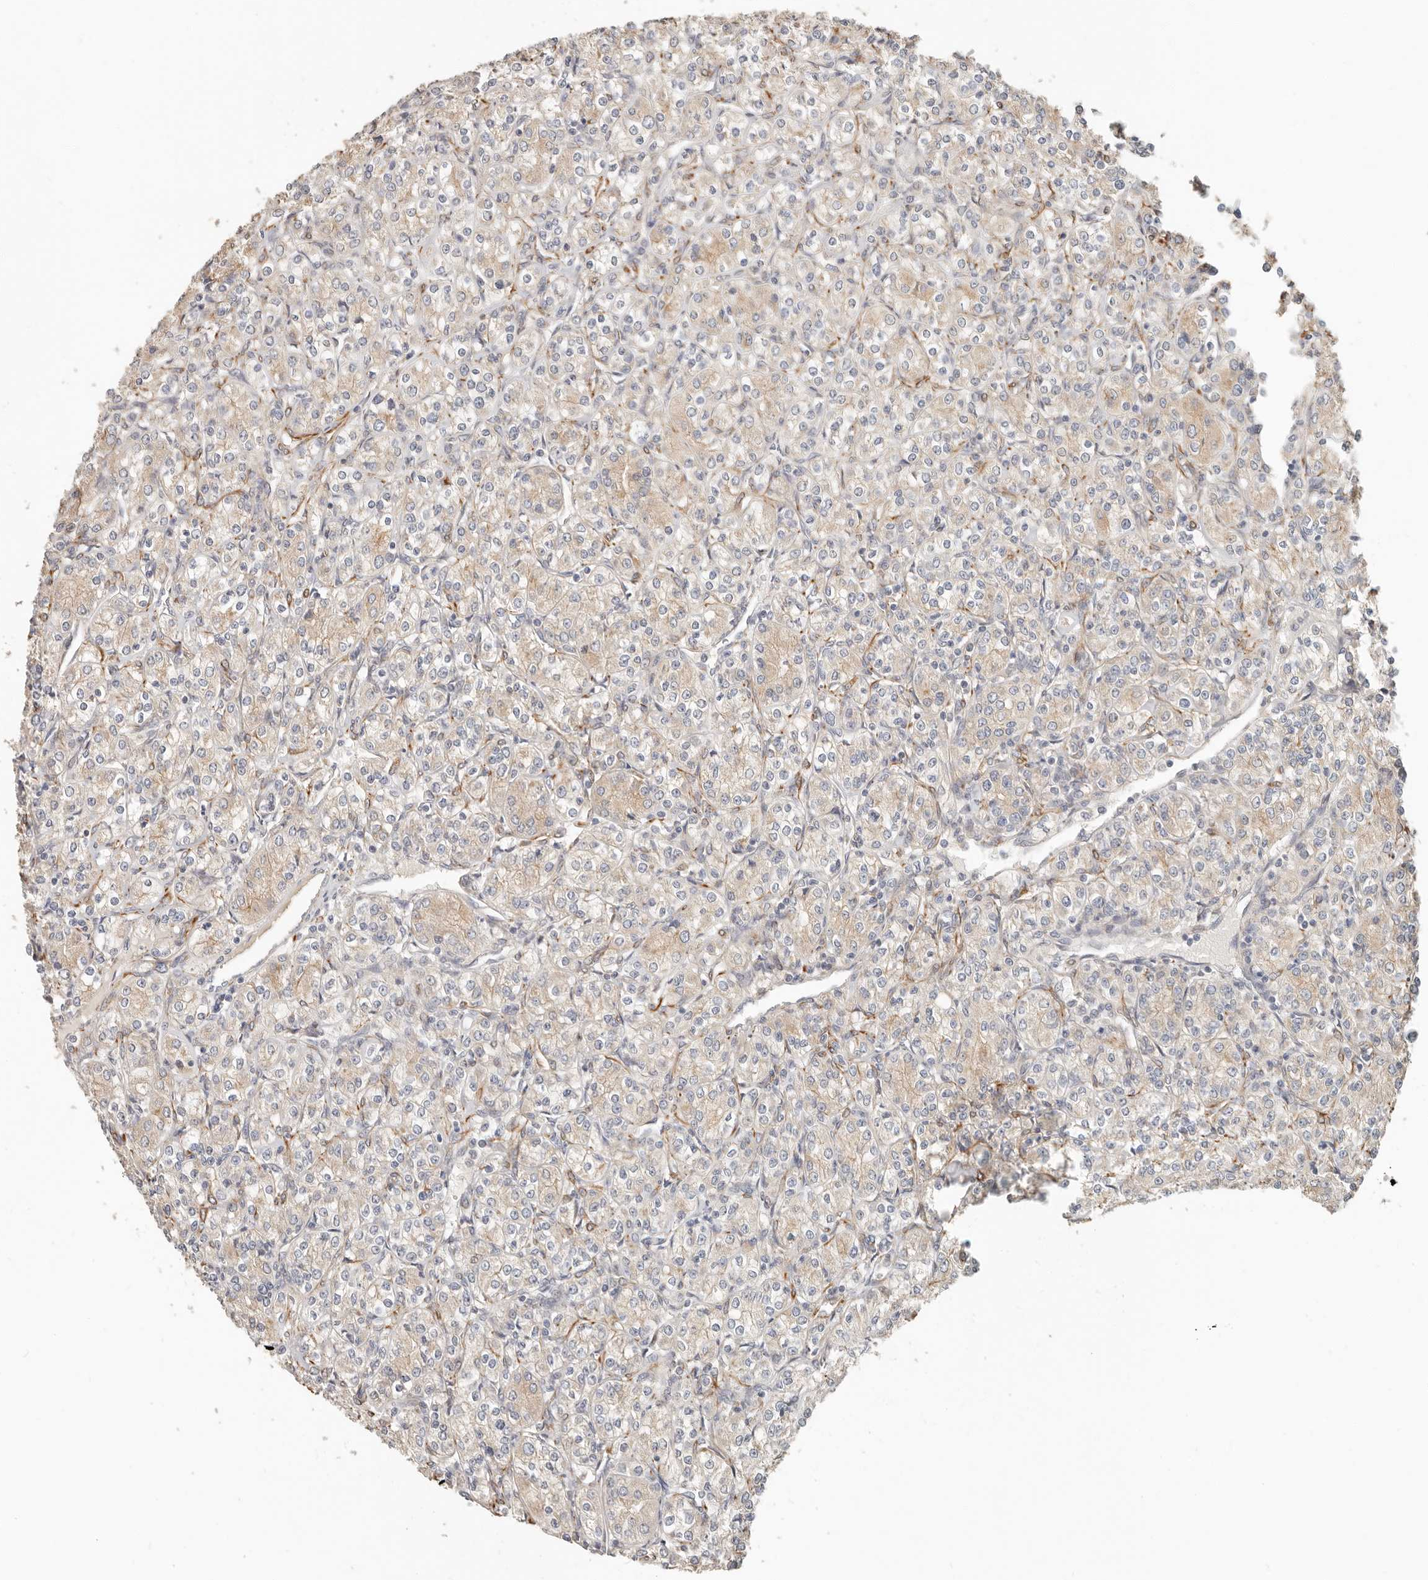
{"staining": {"intensity": "weak", "quantity": "25%-75%", "location": "cytoplasmic/membranous"}, "tissue": "renal cancer", "cell_type": "Tumor cells", "image_type": "cancer", "snomed": [{"axis": "morphology", "description": "Adenocarcinoma, NOS"}, {"axis": "topography", "description": "Kidney"}], "caption": "The image demonstrates immunohistochemical staining of adenocarcinoma (renal). There is weak cytoplasmic/membranous positivity is appreciated in about 25%-75% of tumor cells.", "gene": "SPRING1", "patient": {"sex": "male", "age": 77}}